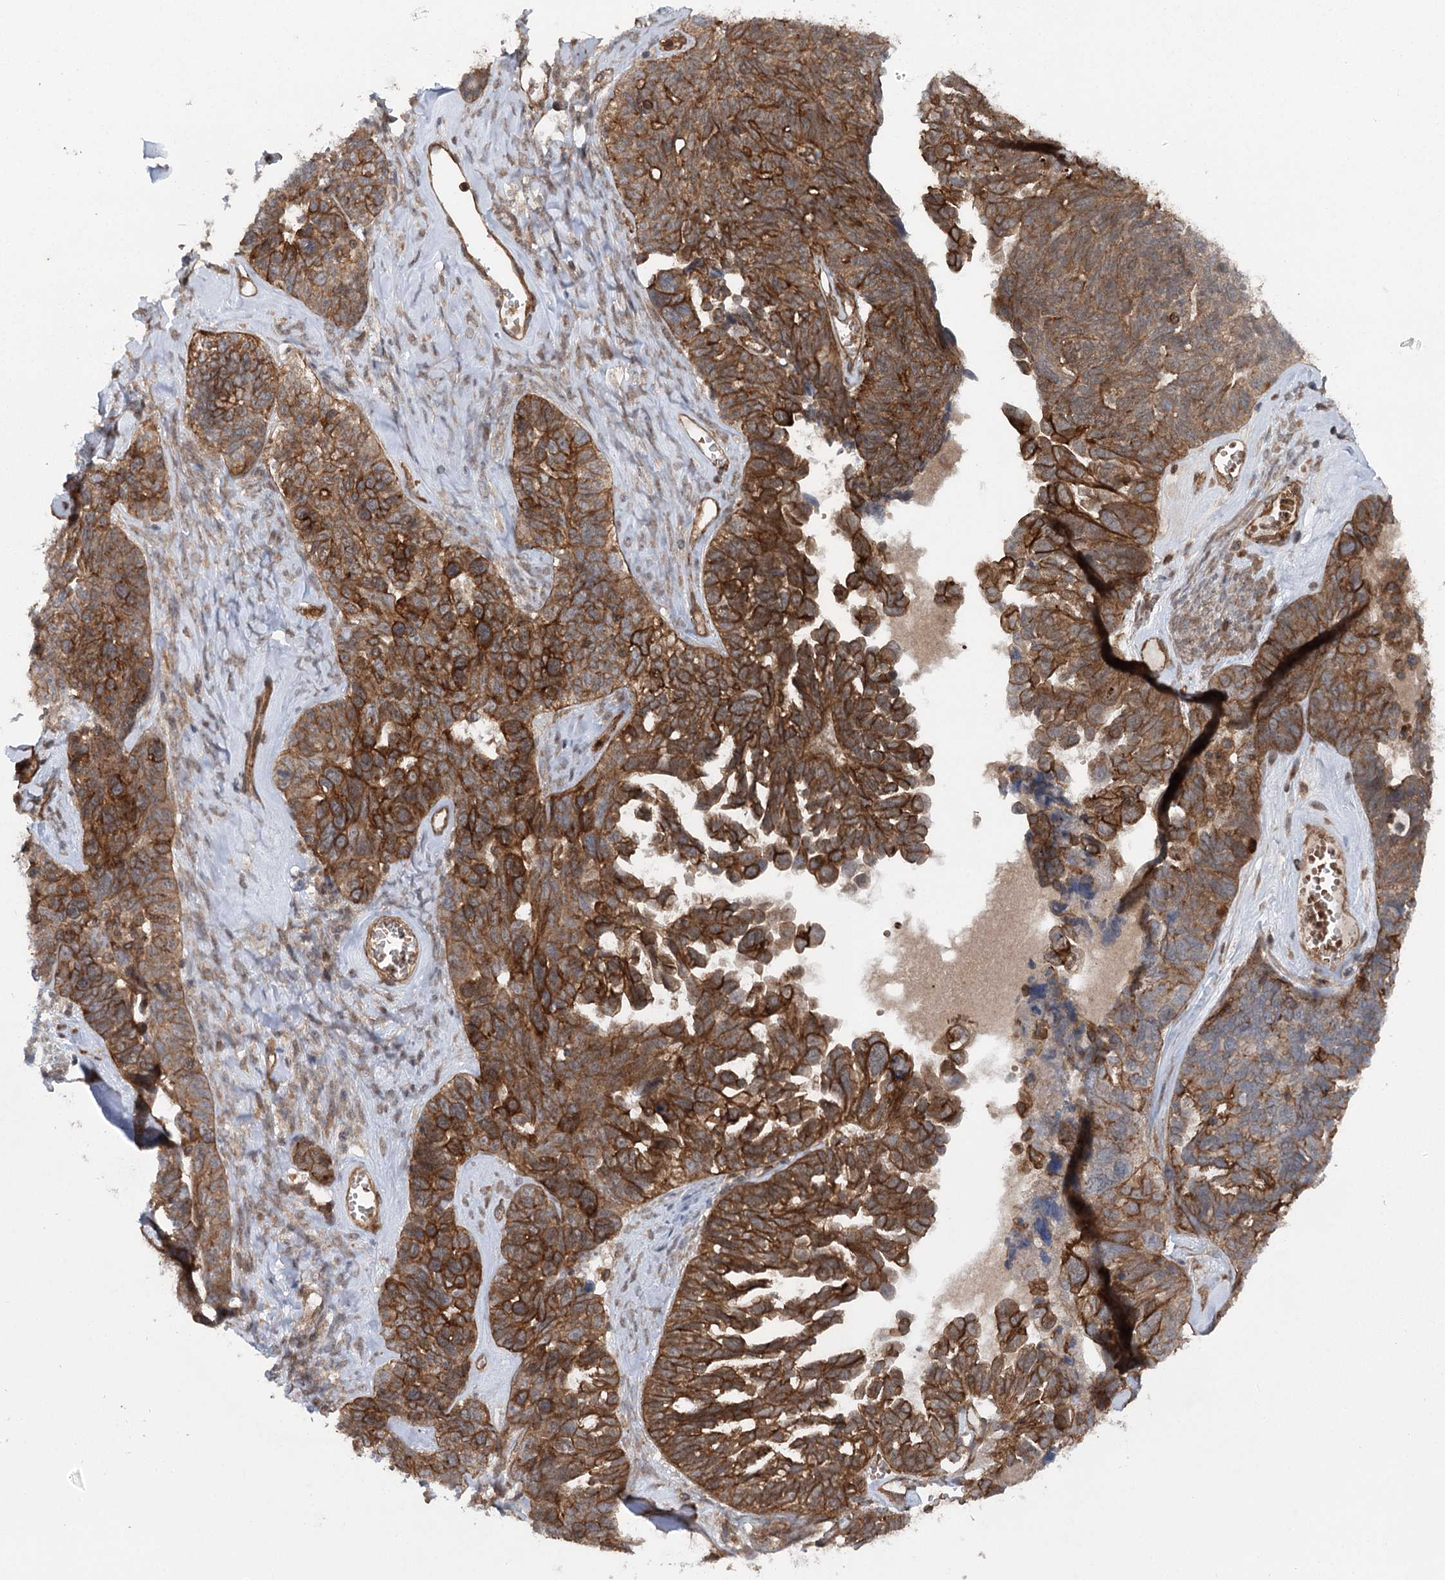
{"staining": {"intensity": "strong", "quantity": ">75%", "location": "cytoplasmic/membranous"}, "tissue": "ovarian cancer", "cell_type": "Tumor cells", "image_type": "cancer", "snomed": [{"axis": "morphology", "description": "Cystadenocarcinoma, serous, NOS"}, {"axis": "topography", "description": "Ovary"}], "caption": "This histopathology image reveals ovarian serous cystadenocarcinoma stained with IHC to label a protein in brown. The cytoplasmic/membranous of tumor cells show strong positivity for the protein. Nuclei are counter-stained blue.", "gene": "IQSEC1", "patient": {"sex": "female", "age": 79}}